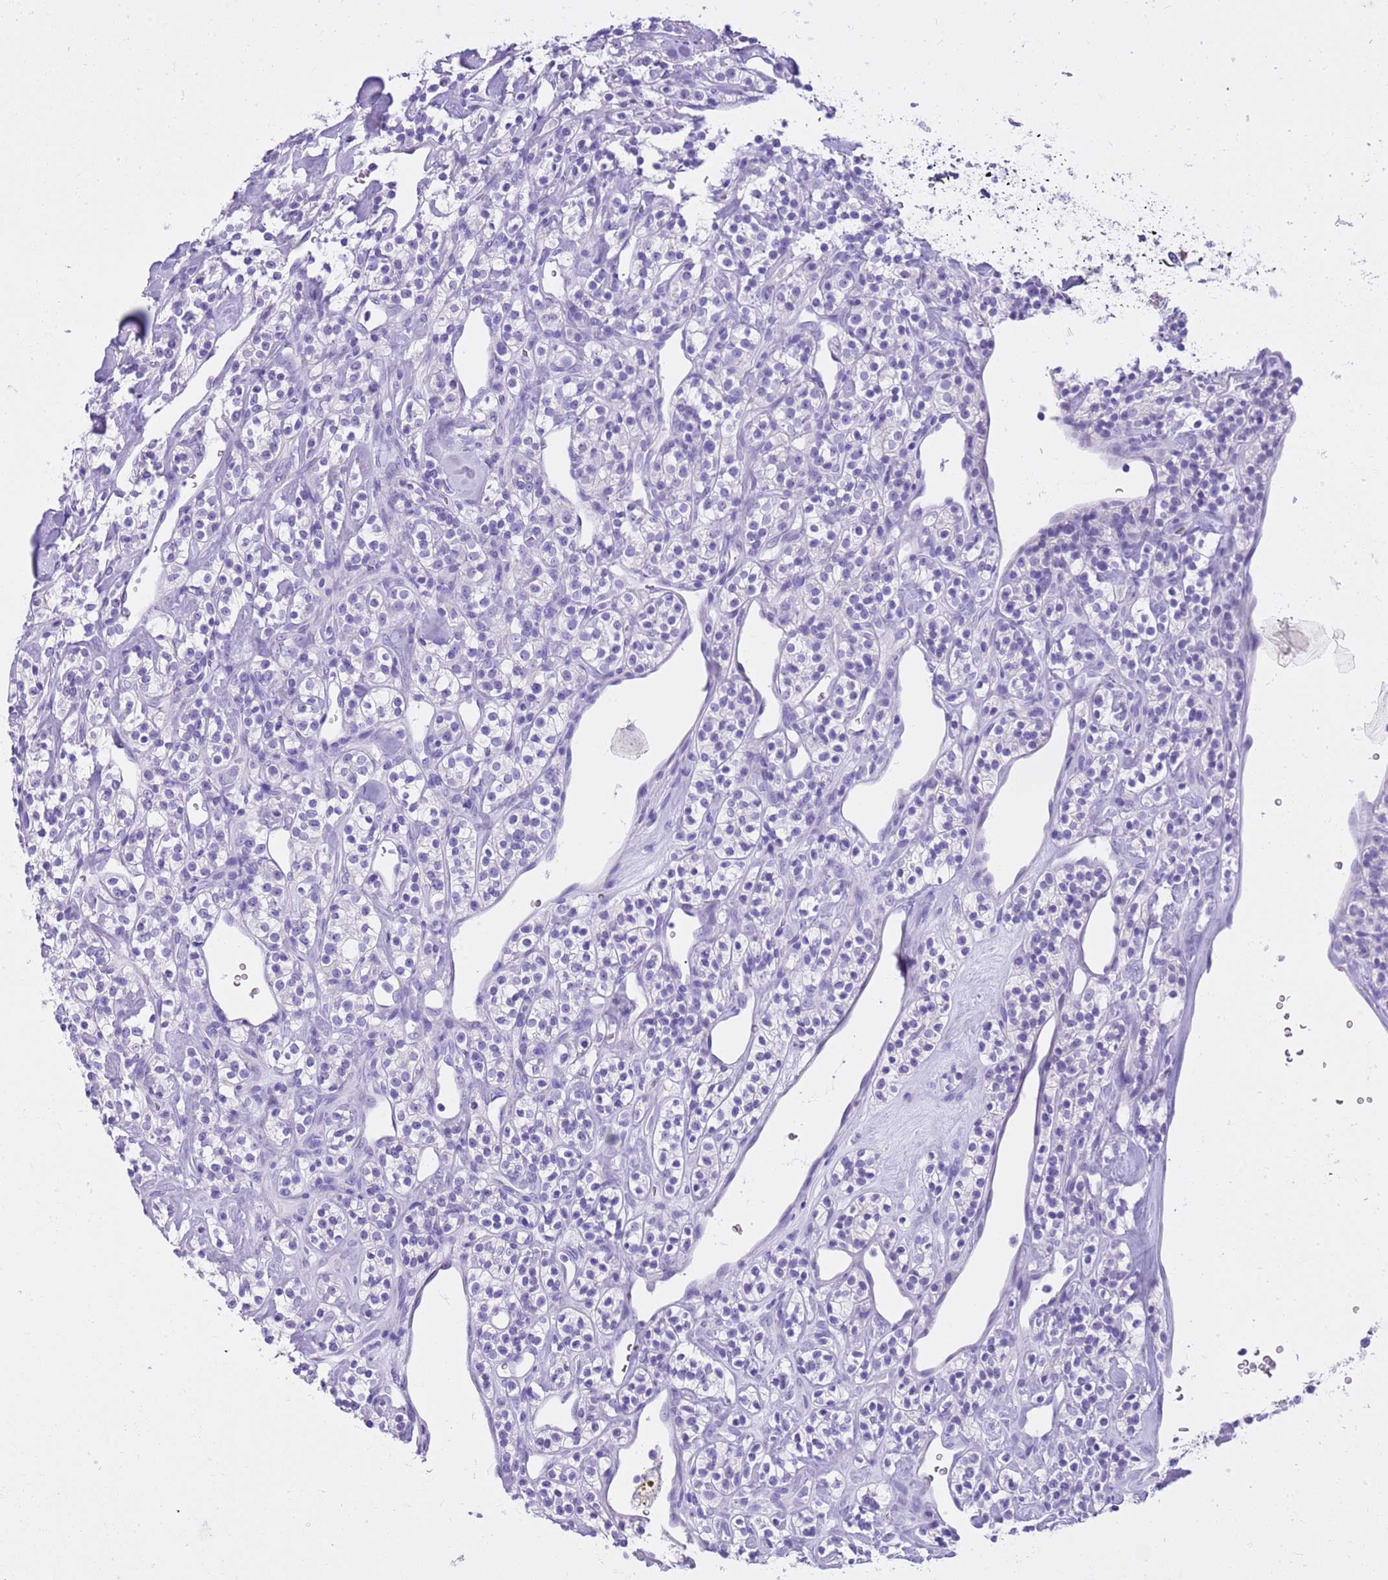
{"staining": {"intensity": "negative", "quantity": "none", "location": "none"}, "tissue": "renal cancer", "cell_type": "Tumor cells", "image_type": "cancer", "snomed": [{"axis": "morphology", "description": "Adenocarcinoma, NOS"}, {"axis": "topography", "description": "Kidney"}], "caption": "Immunohistochemistry (IHC) micrograph of human renal adenocarcinoma stained for a protein (brown), which displays no staining in tumor cells.", "gene": "TMEM185B", "patient": {"sex": "male", "age": 77}}